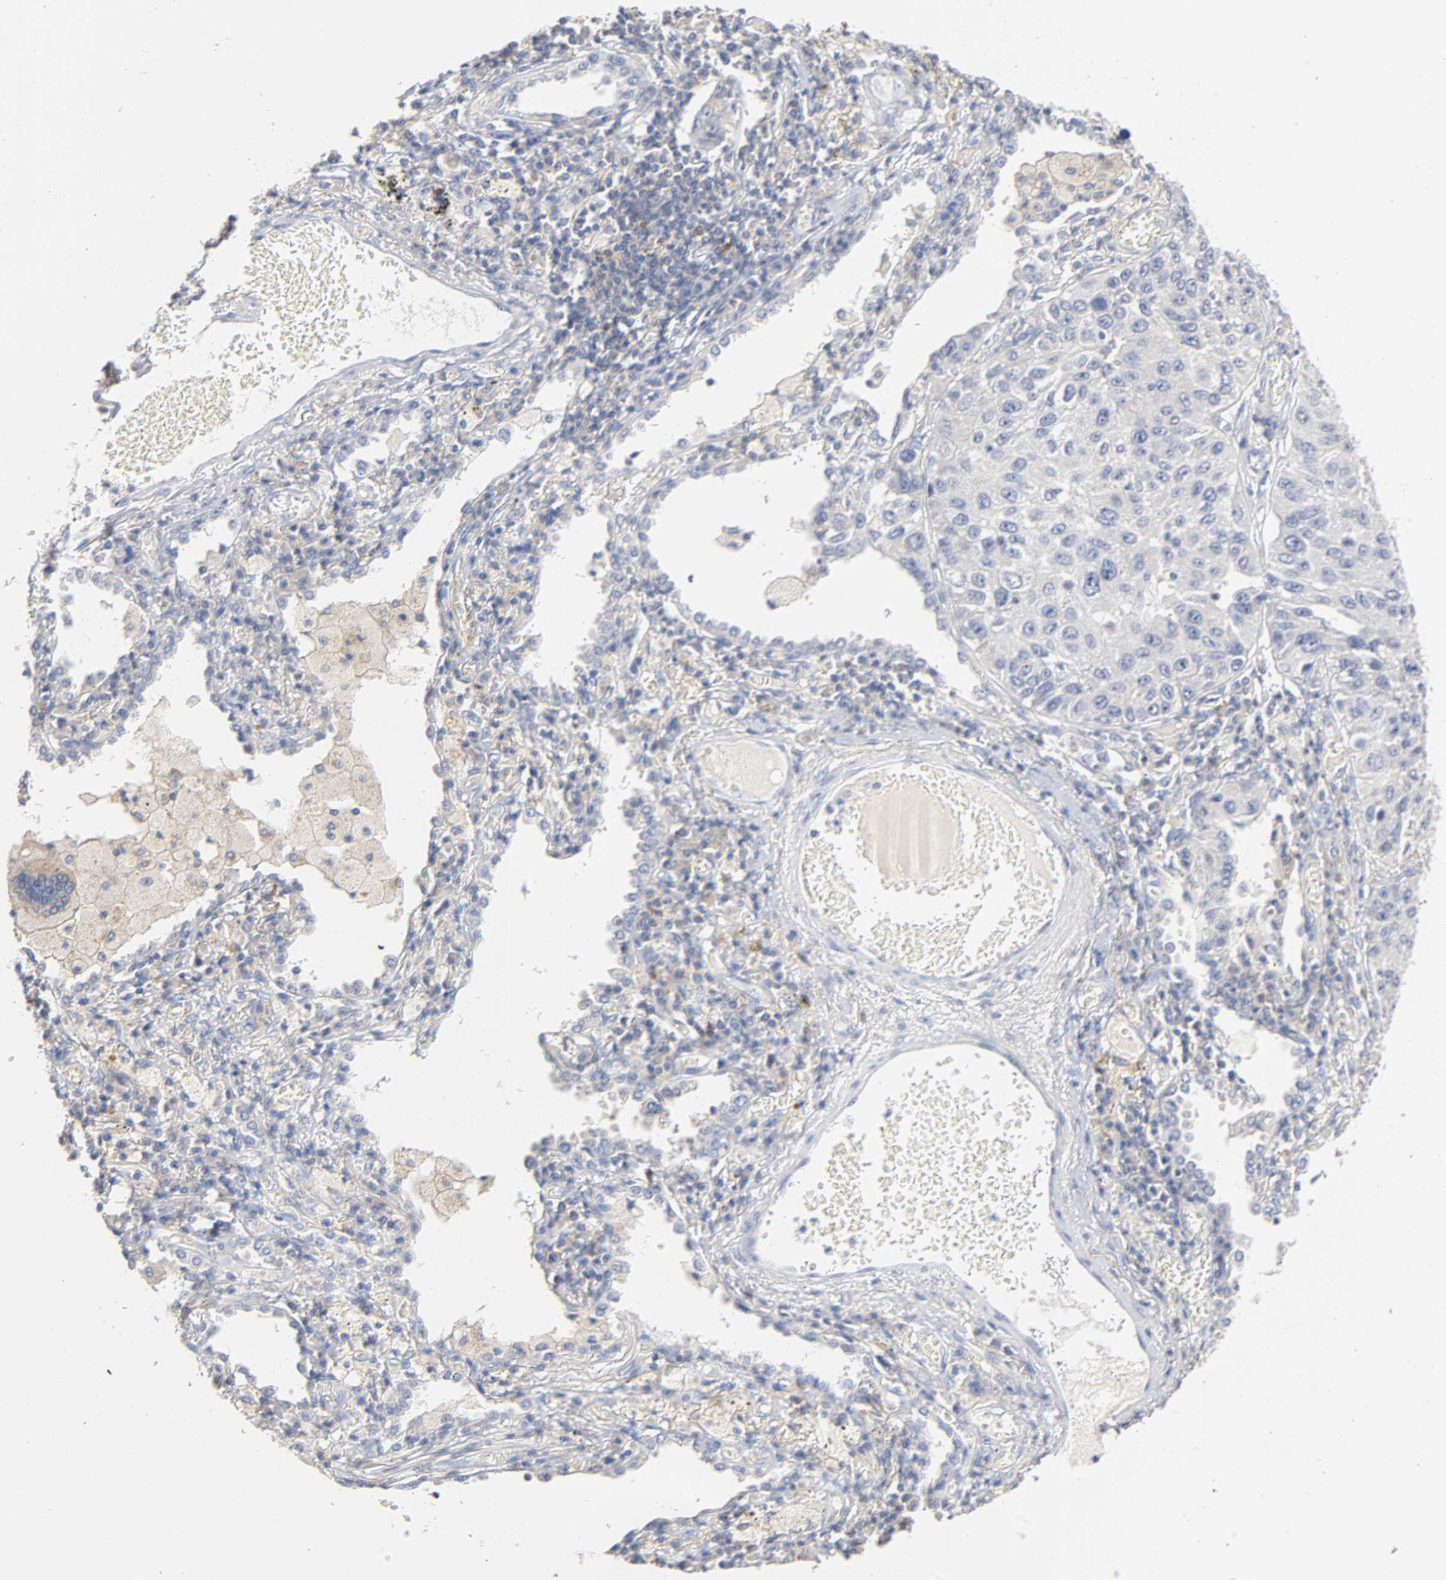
{"staining": {"intensity": "negative", "quantity": "none", "location": "none"}, "tissue": "lung cancer", "cell_type": "Tumor cells", "image_type": "cancer", "snomed": [{"axis": "morphology", "description": "Squamous cell carcinoma, NOS"}, {"axis": "topography", "description": "Lung"}], "caption": "Photomicrograph shows no significant protein positivity in tumor cells of lung cancer.", "gene": "MALT1", "patient": {"sex": "male", "age": 71}}